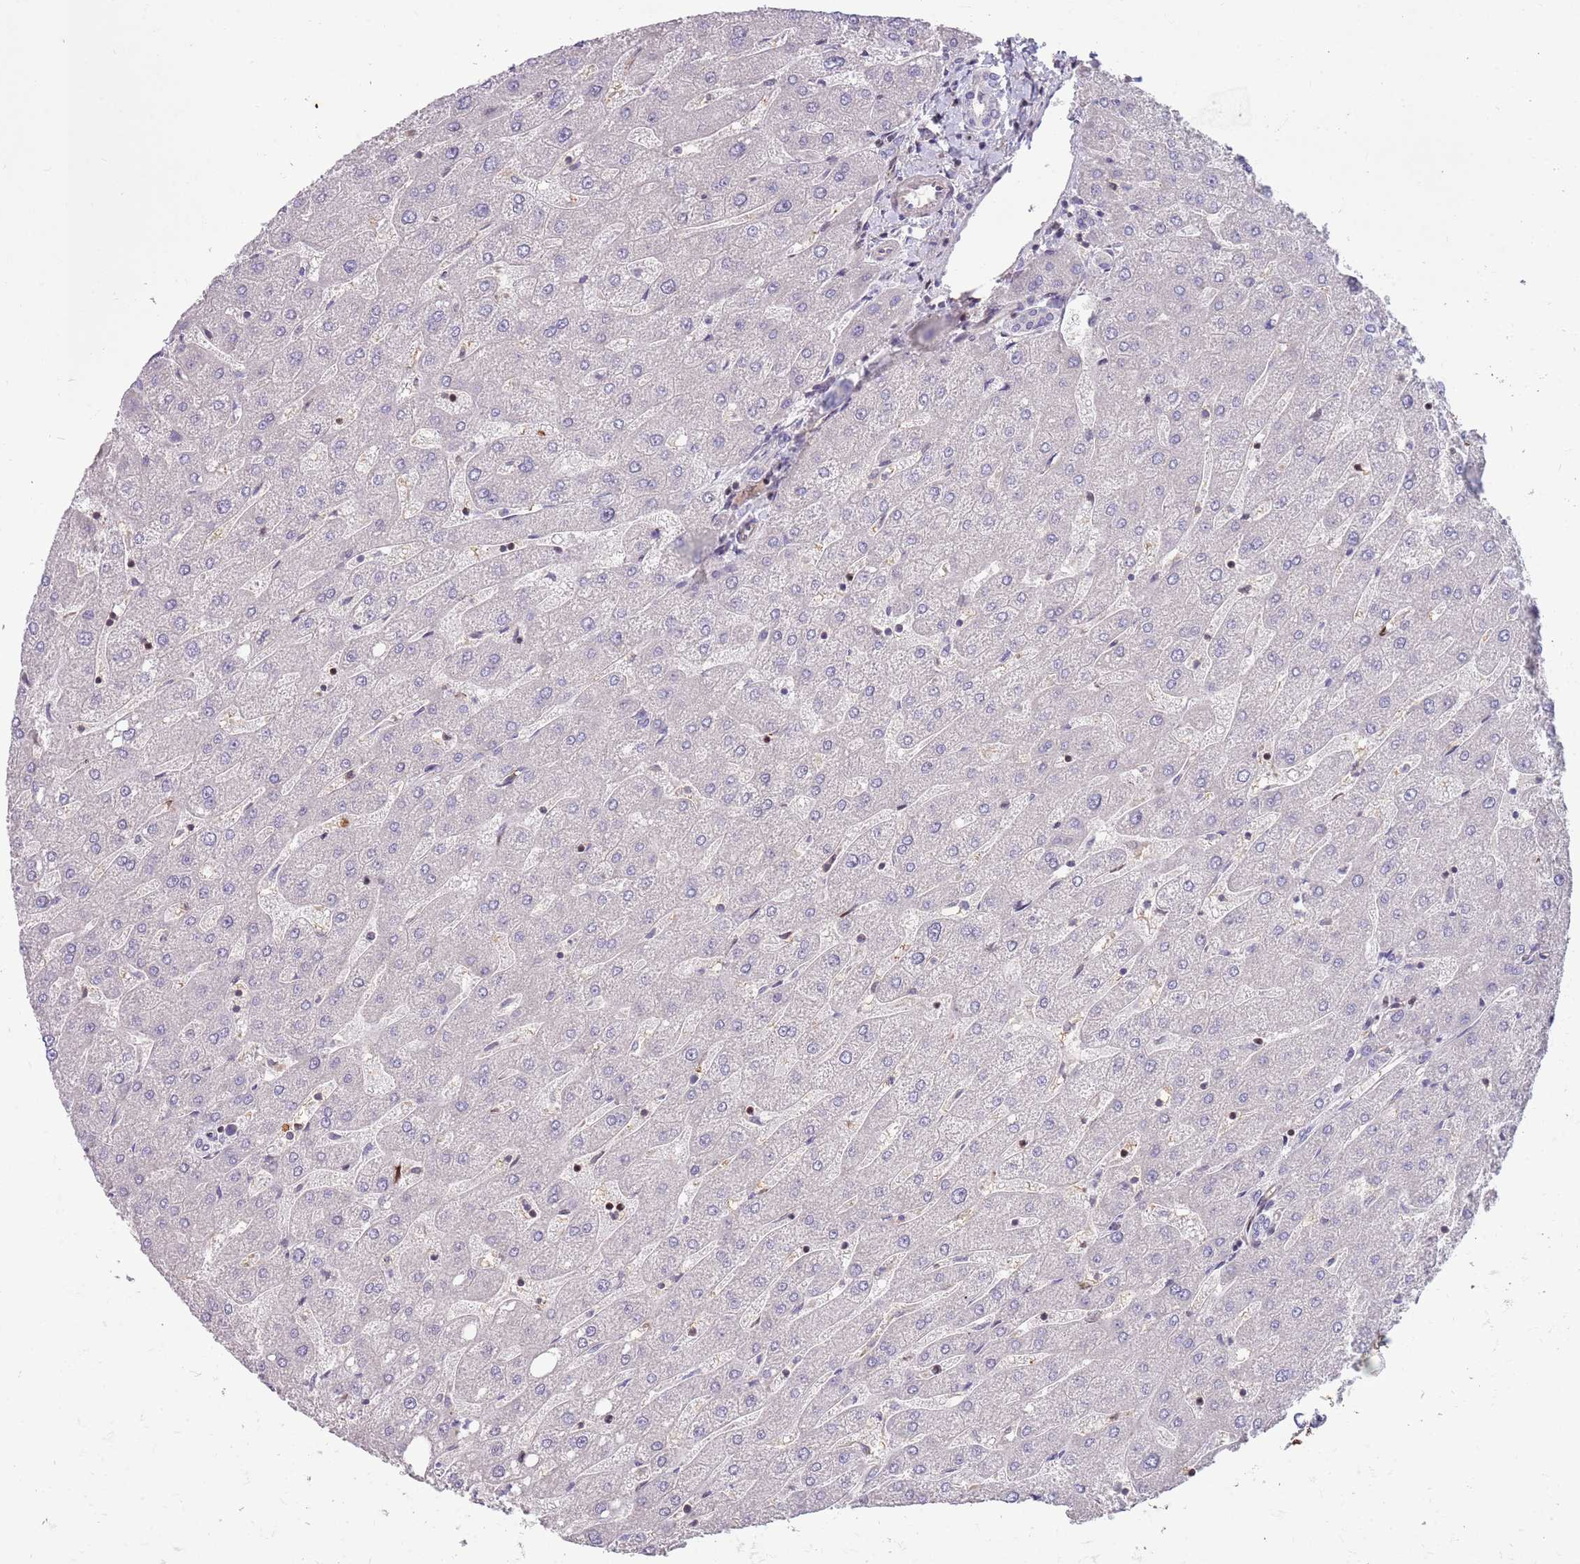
{"staining": {"intensity": "negative", "quantity": "none", "location": "none"}, "tissue": "liver", "cell_type": "Cholangiocytes", "image_type": "normal", "snomed": [{"axis": "morphology", "description": "Normal tissue, NOS"}, {"axis": "topography", "description": "Liver"}], "caption": "Immunohistochemistry (IHC) histopathology image of normal liver: liver stained with DAB (3,3'-diaminobenzidine) exhibits no significant protein expression in cholangiocytes. (DAB IHC, high magnification).", "gene": "ZNF14", "patient": {"sex": "male", "age": 67}}